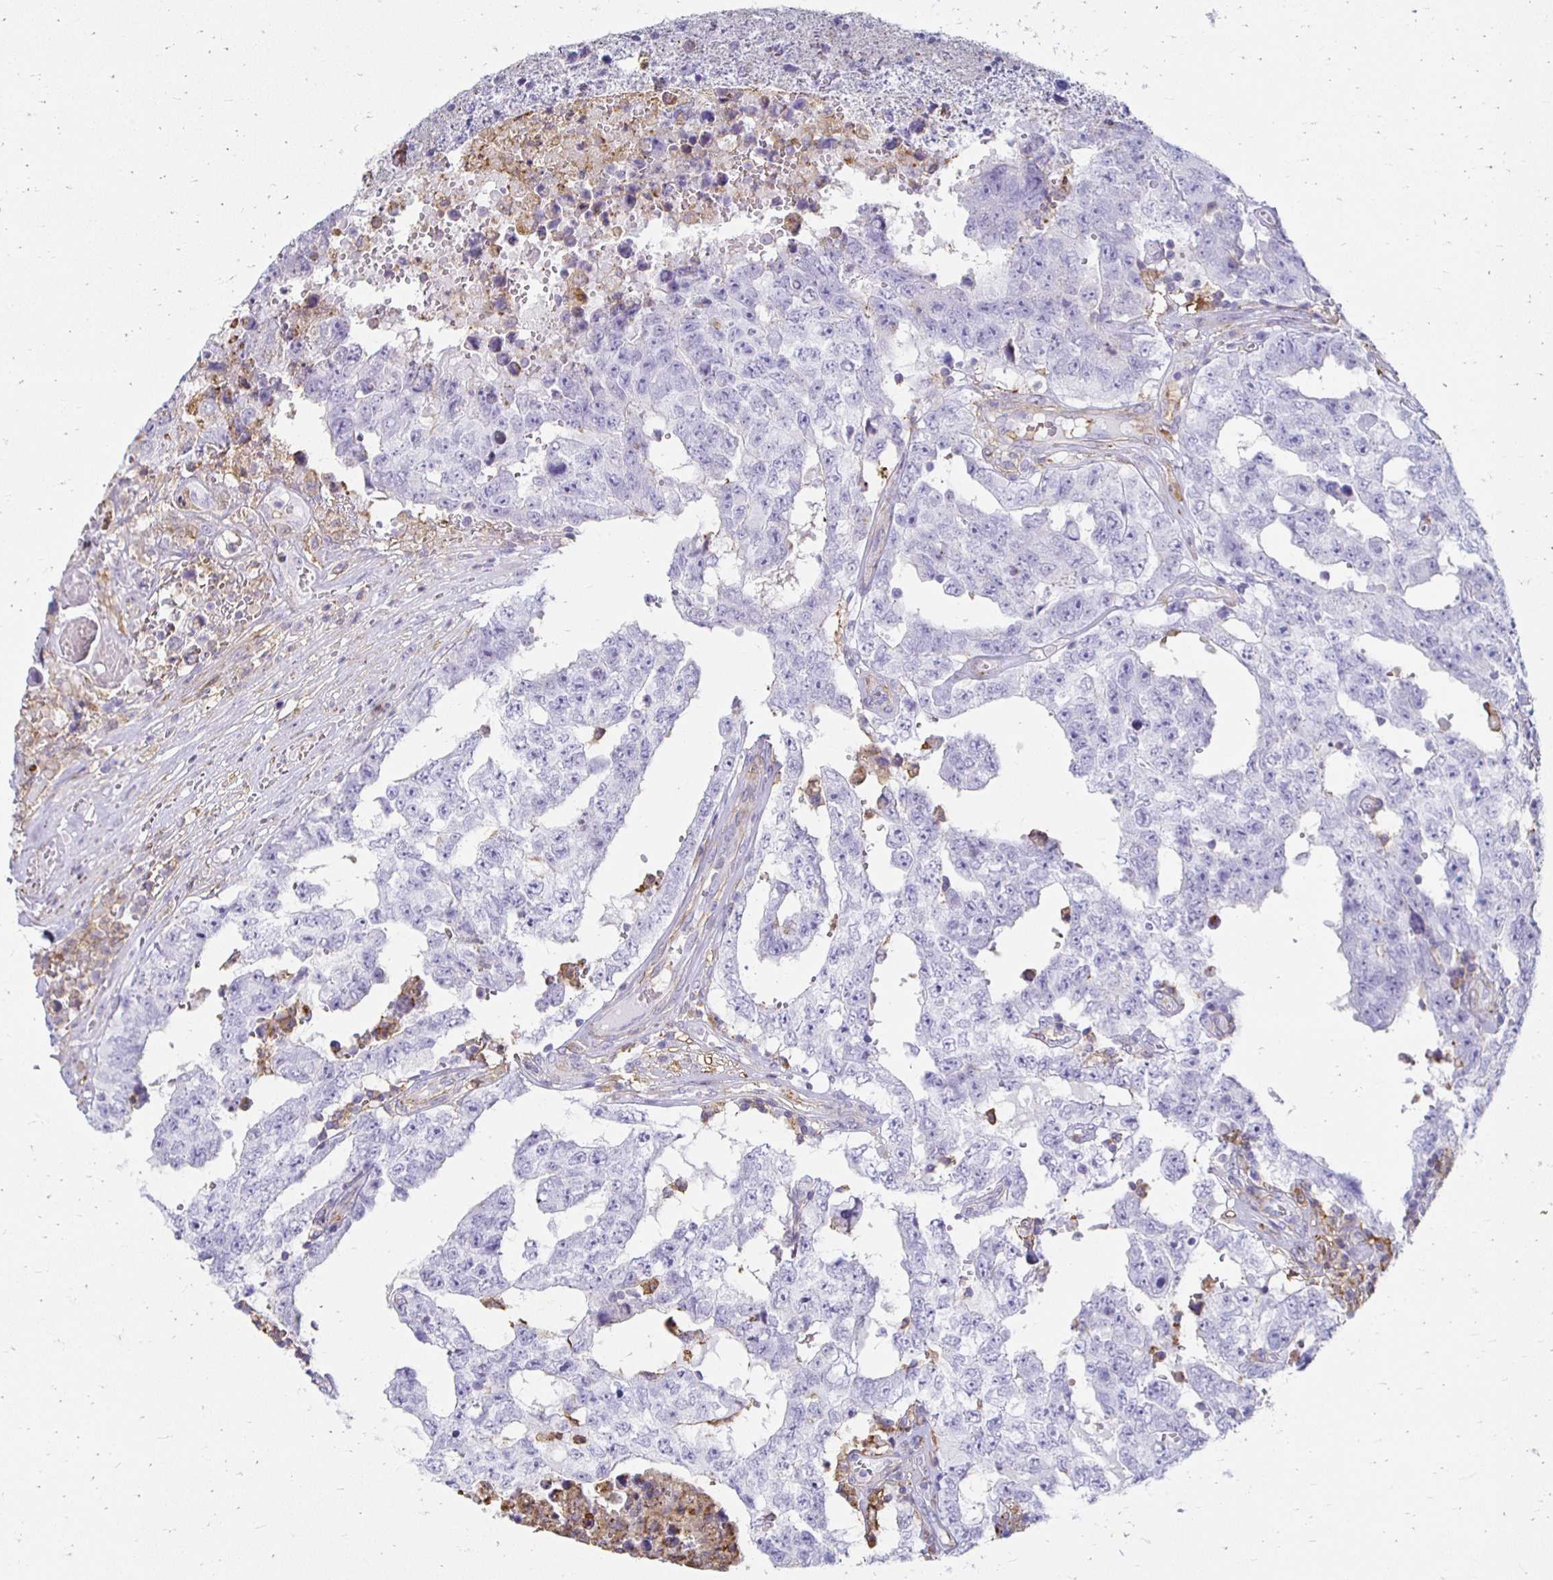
{"staining": {"intensity": "negative", "quantity": "none", "location": "none"}, "tissue": "testis cancer", "cell_type": "Tumor cells", "image_type": "cancer", "snomed": [{"axis": "morphology", "description": "Normal tissue, NOS"}, {"axis": "morphology", "description": "Carcinoma, Embryonal, NOS"}, {"axis": "topography", "description": "Testis"}, {"axis": "topography", "description": "Epididymis"}], "caption": "Human embryonal carcinoma (testis) stained for a protein using immunohistochemistry (IHC) exhibits no expression in tumor cells.", "gene": "TAS1R3", "patient": {"sex": "male", "age": 25}}